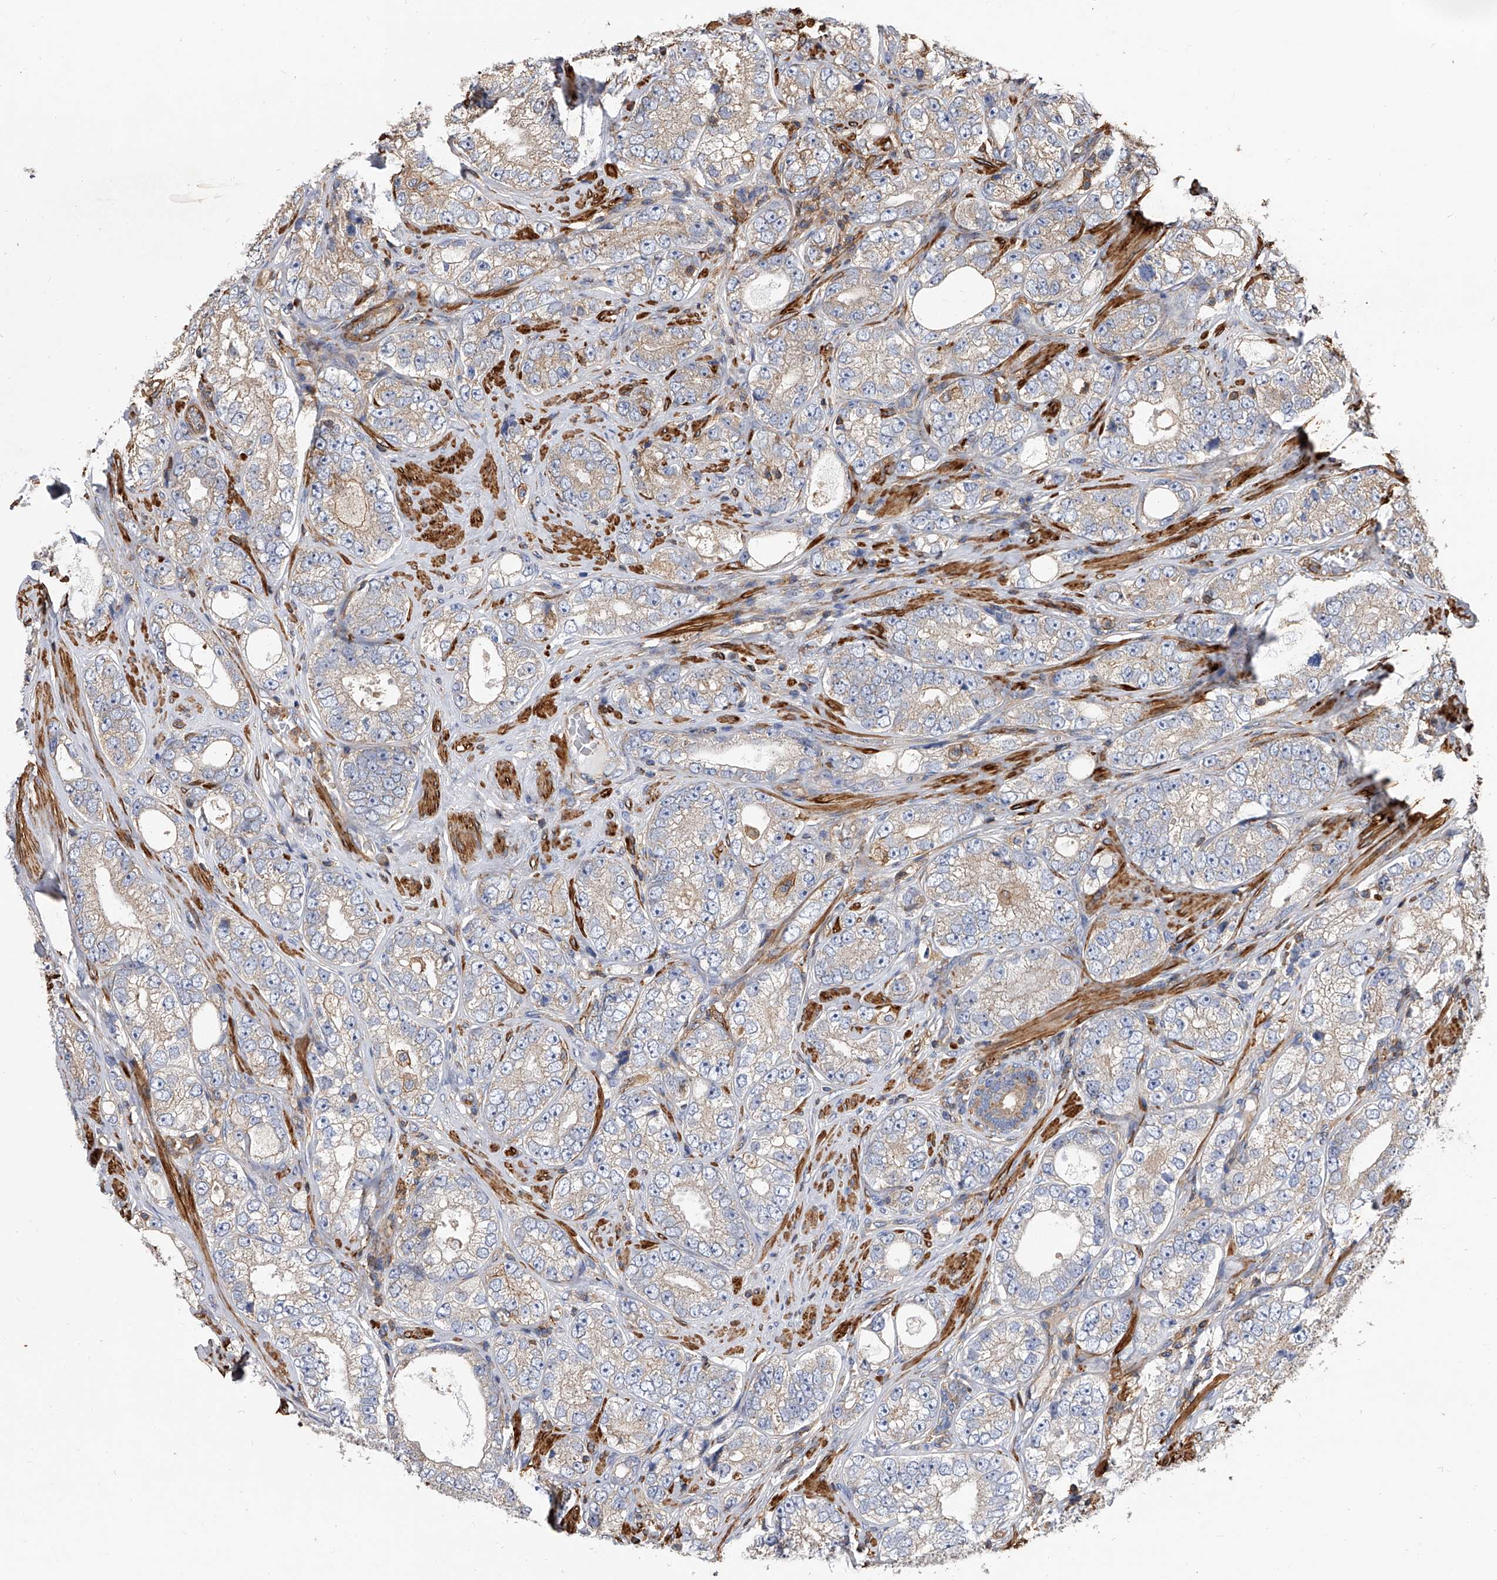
{"staining": {"intensity": "weak", "quantity": "<25%", "location": "cytoplasmic/membranous"}, "tissue": "prostate cancer", "cell_type": "Tumor cells", "image_type": "cancer", "snomed": [{"axis": "morphology", "description": "Adenocarcinoma, High grade"}, {"axis": "topography", "description": "Prostate"}], "caption": "An immunohistochemistry (IHC) photomicrograph of prostate high-grade adenocarcinoma is shown. There is no staining in tumor cells of prostate high-grade adenocarcinoma.", "gene": "PISD", "patient": {"sex": "male", "age": 56}}